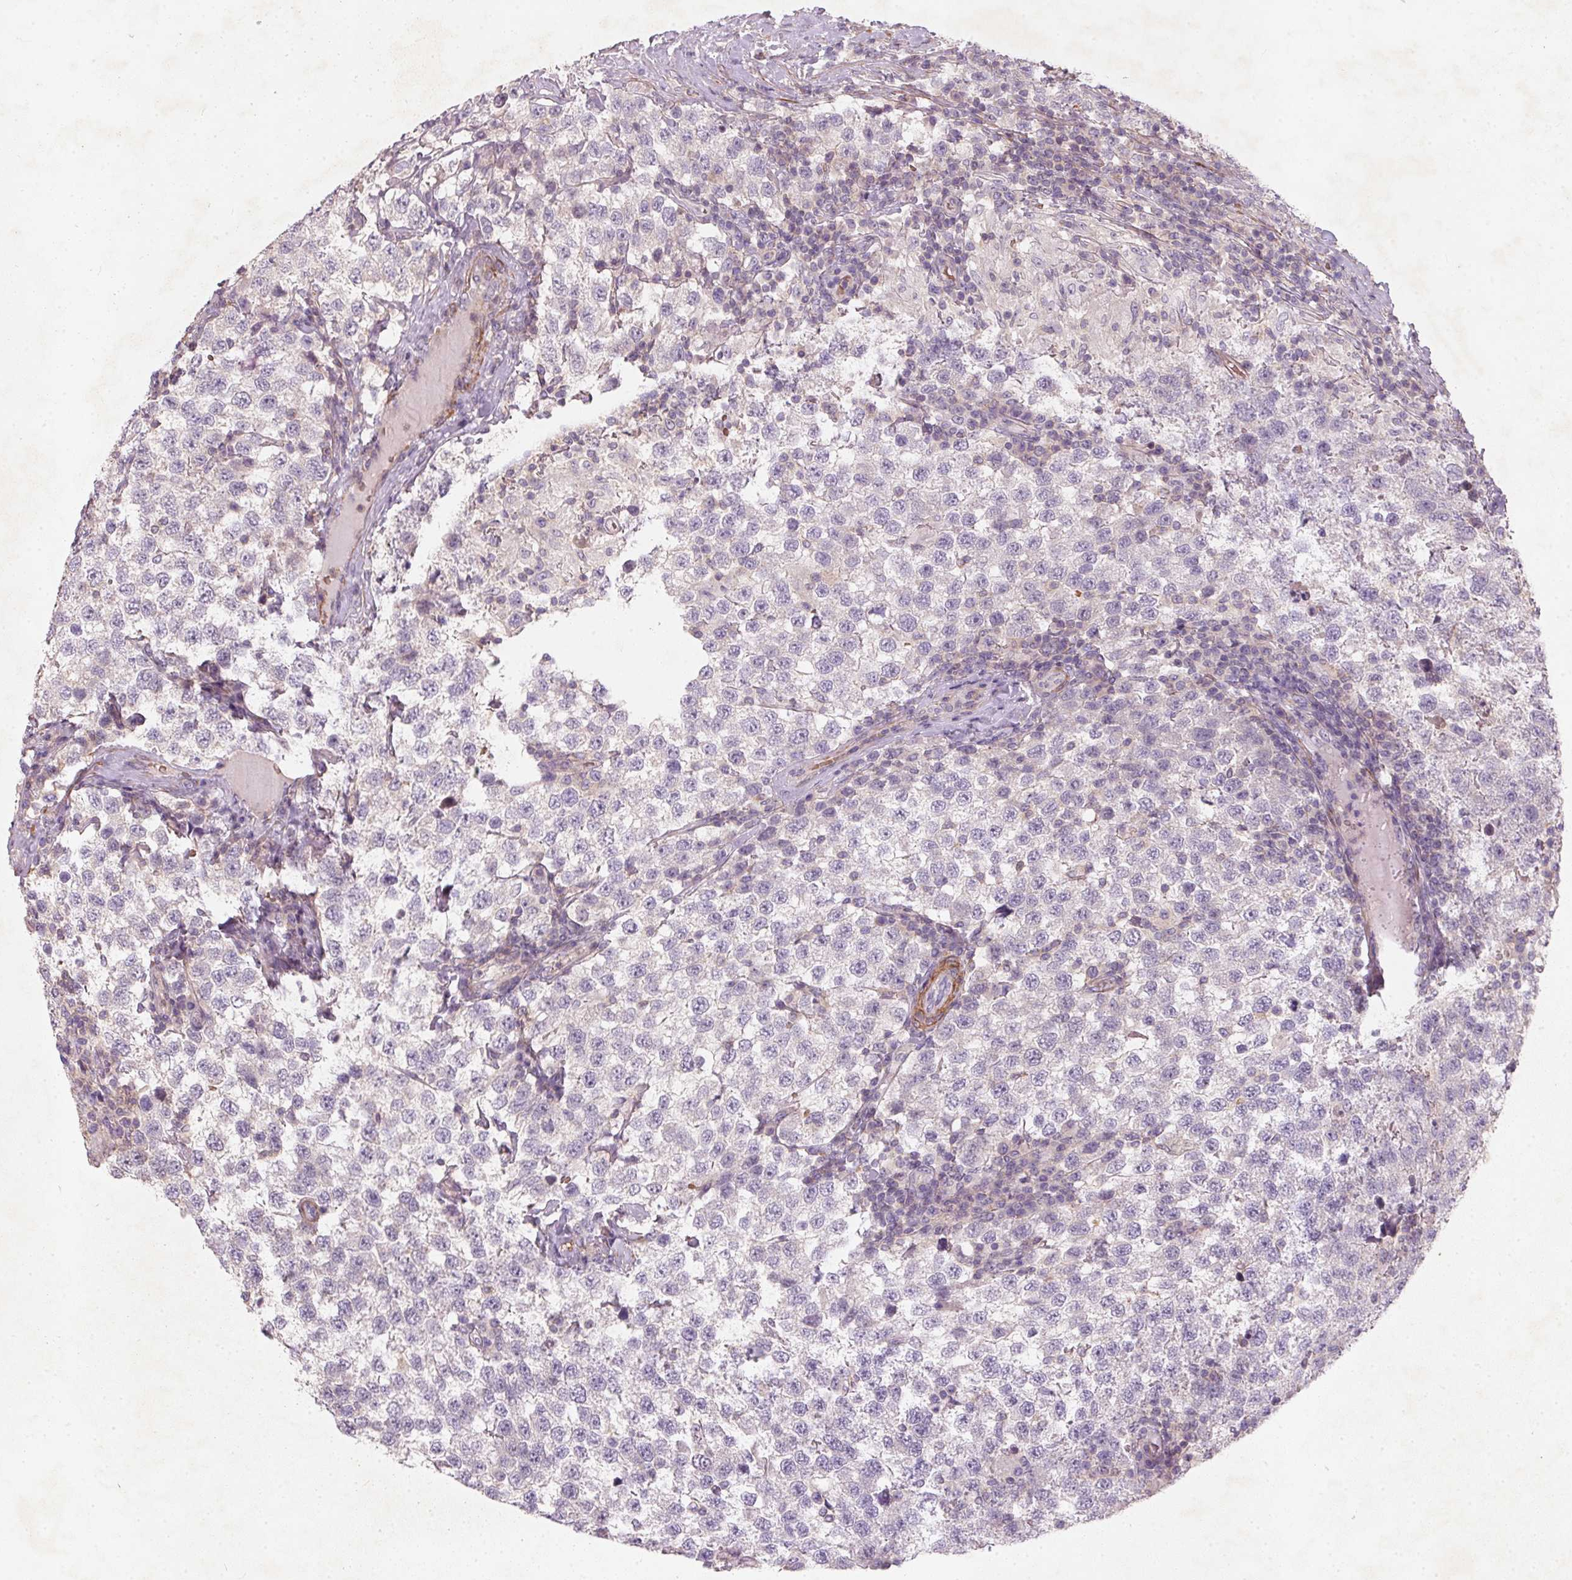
{"staining": {"intensity": "negative", "quantity": "none", "location": "none"}, "tissue": "testis cancer", "cell_type": "Tumor cells", "image_type": "cancer", "snomed": [{"axis": "morphology", "description": "Seminoma, NOS"}, {"axis": "topography", "description": "Testis"}], "caption": "Immunohistochemistry (IHC) photomicrograph of testis cancer stained for a protein (brown), which demonstrates no positivity in tumor cells.", "gene": "KCNK15", "patient": {"sex": "male", "age": 34}}